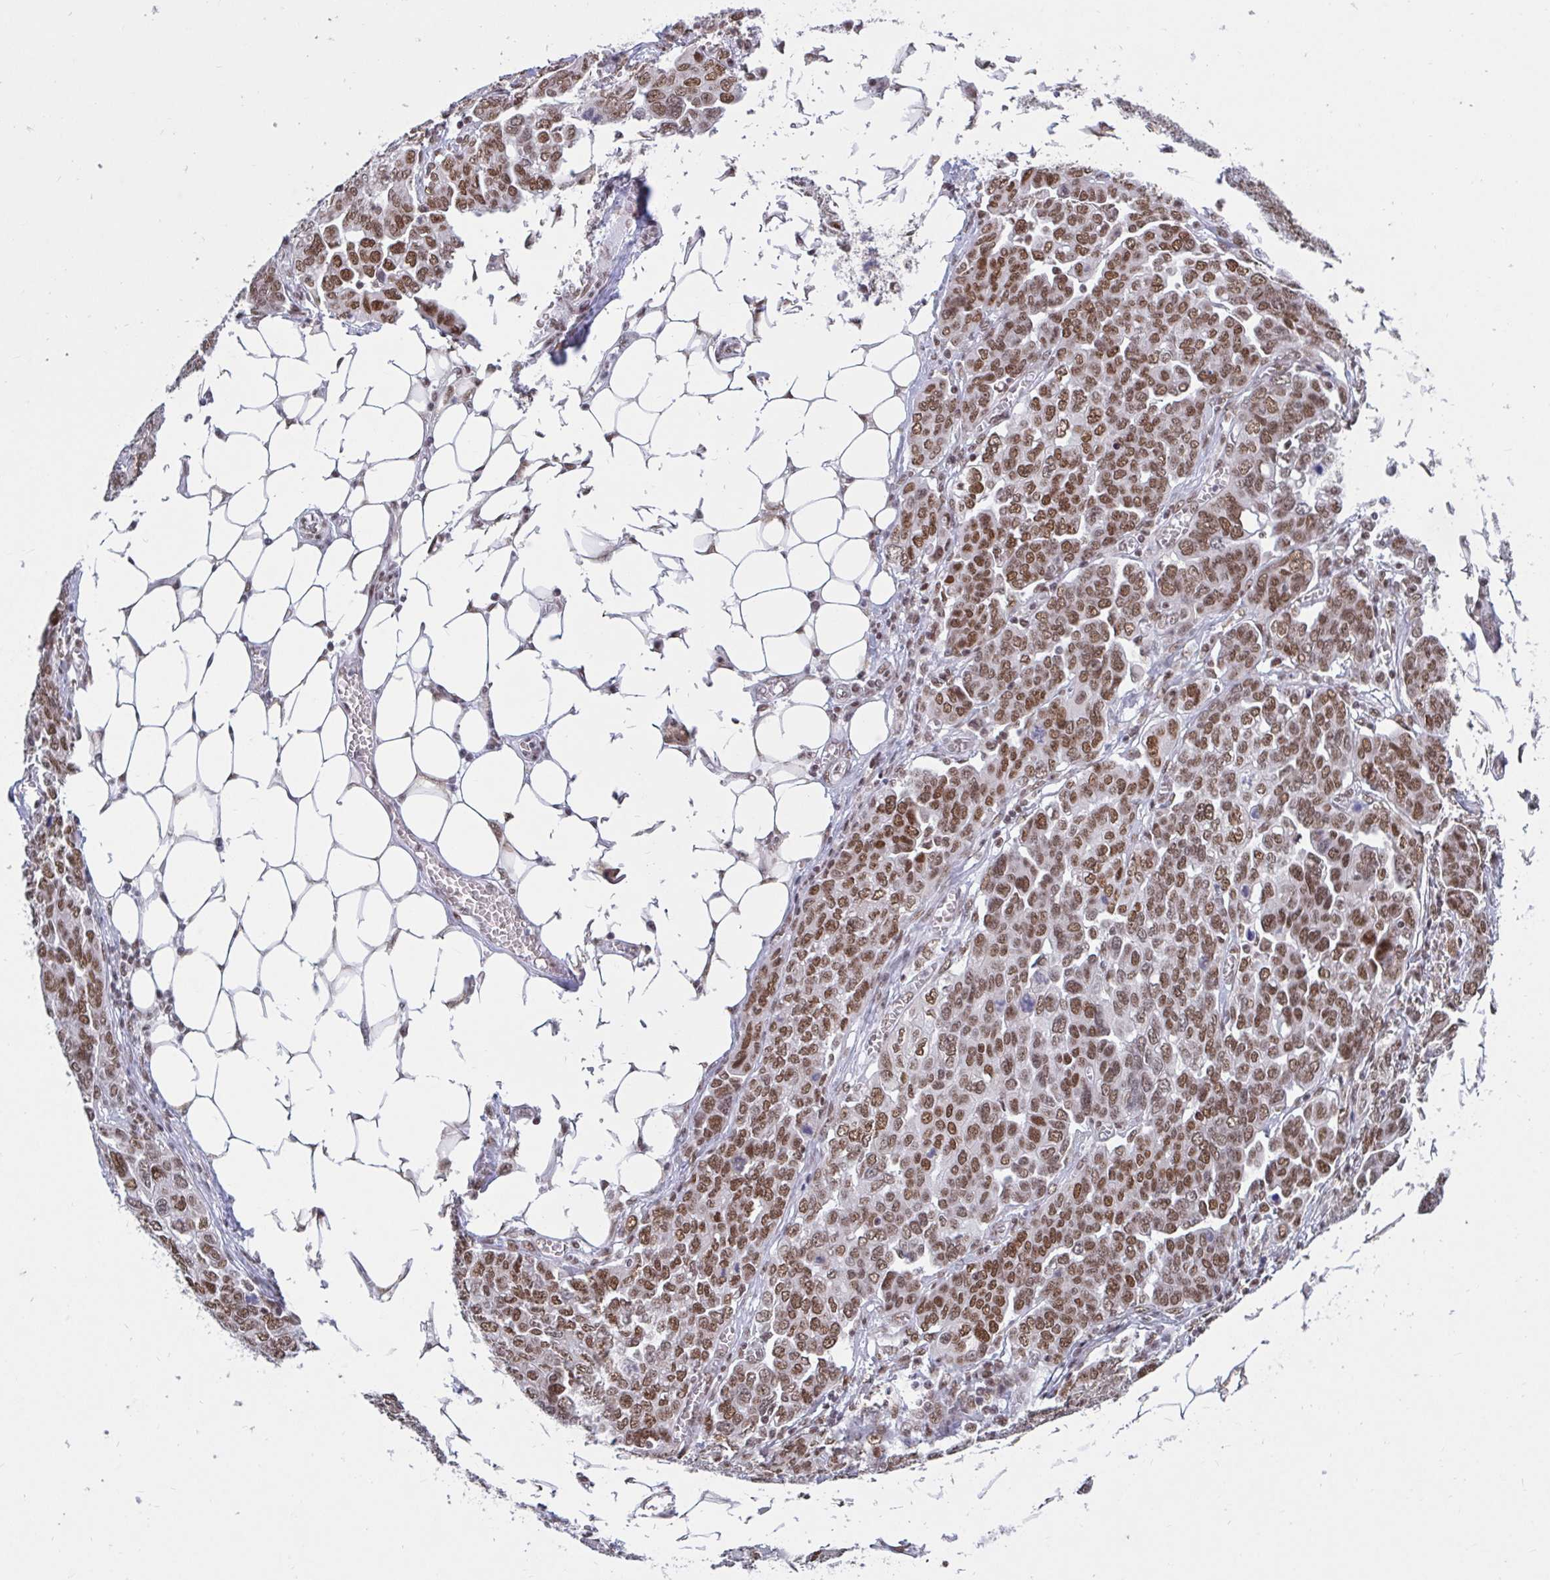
{"staining": {"intensity": "moderate", "quantity": ">75%", "location": "nuclear"}, "tissue": "ovarian cancer", "cell_type": "Tumor cells", "image_type": "cancer", "snomed": [{"axis": "morphology", "description": "Cystadenocarcinoma, serous, NOS"}, {"axis": "topography", "description": "Ovary"}], "caption": "Human ovarian cancer (serous cystadenocarcinoma) stained with a brown dye exhibits moderate nuclear positive staining in approximately >75% of tumor cells.", "gene": "PHF10", "patient": {"sex": "female", "age": 59}}